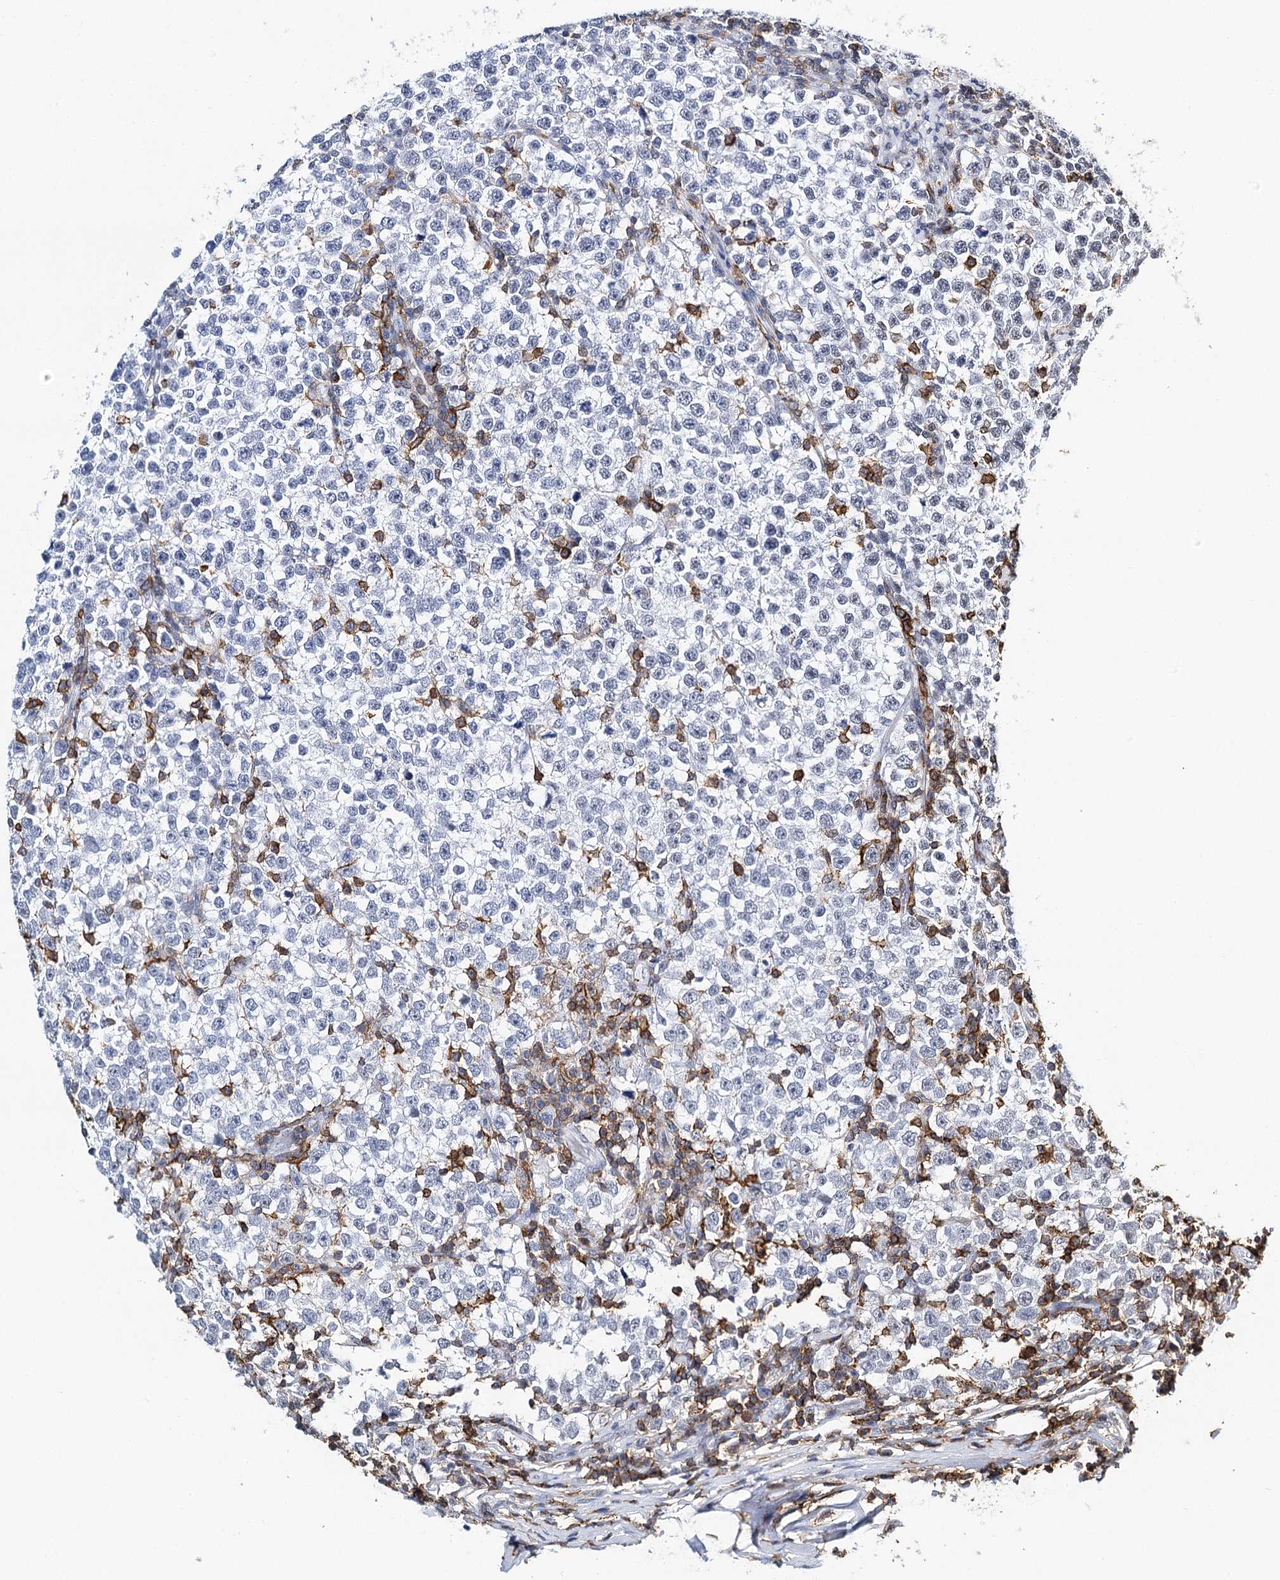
{"staining": {"intensity": "negative", "quantity": "none", "location": "none"}, "tissue": "testis cancer", "cell_type": "Tumor cells", "image_type": "cancer", "snomed": [{"axis": "morphology", "description": "Normal tissue, NOS"}, {"axis": "morphology", "description": "Seminoma, NOS"}, {"axis": "topography", "description": "Testis"}], "caption": "Human testis cancer stained for a protein using immunohistochemistry shows no positivity in tumor cells.", "gene": "BARD1", "patient": {"sex": "male", "age": 43}}